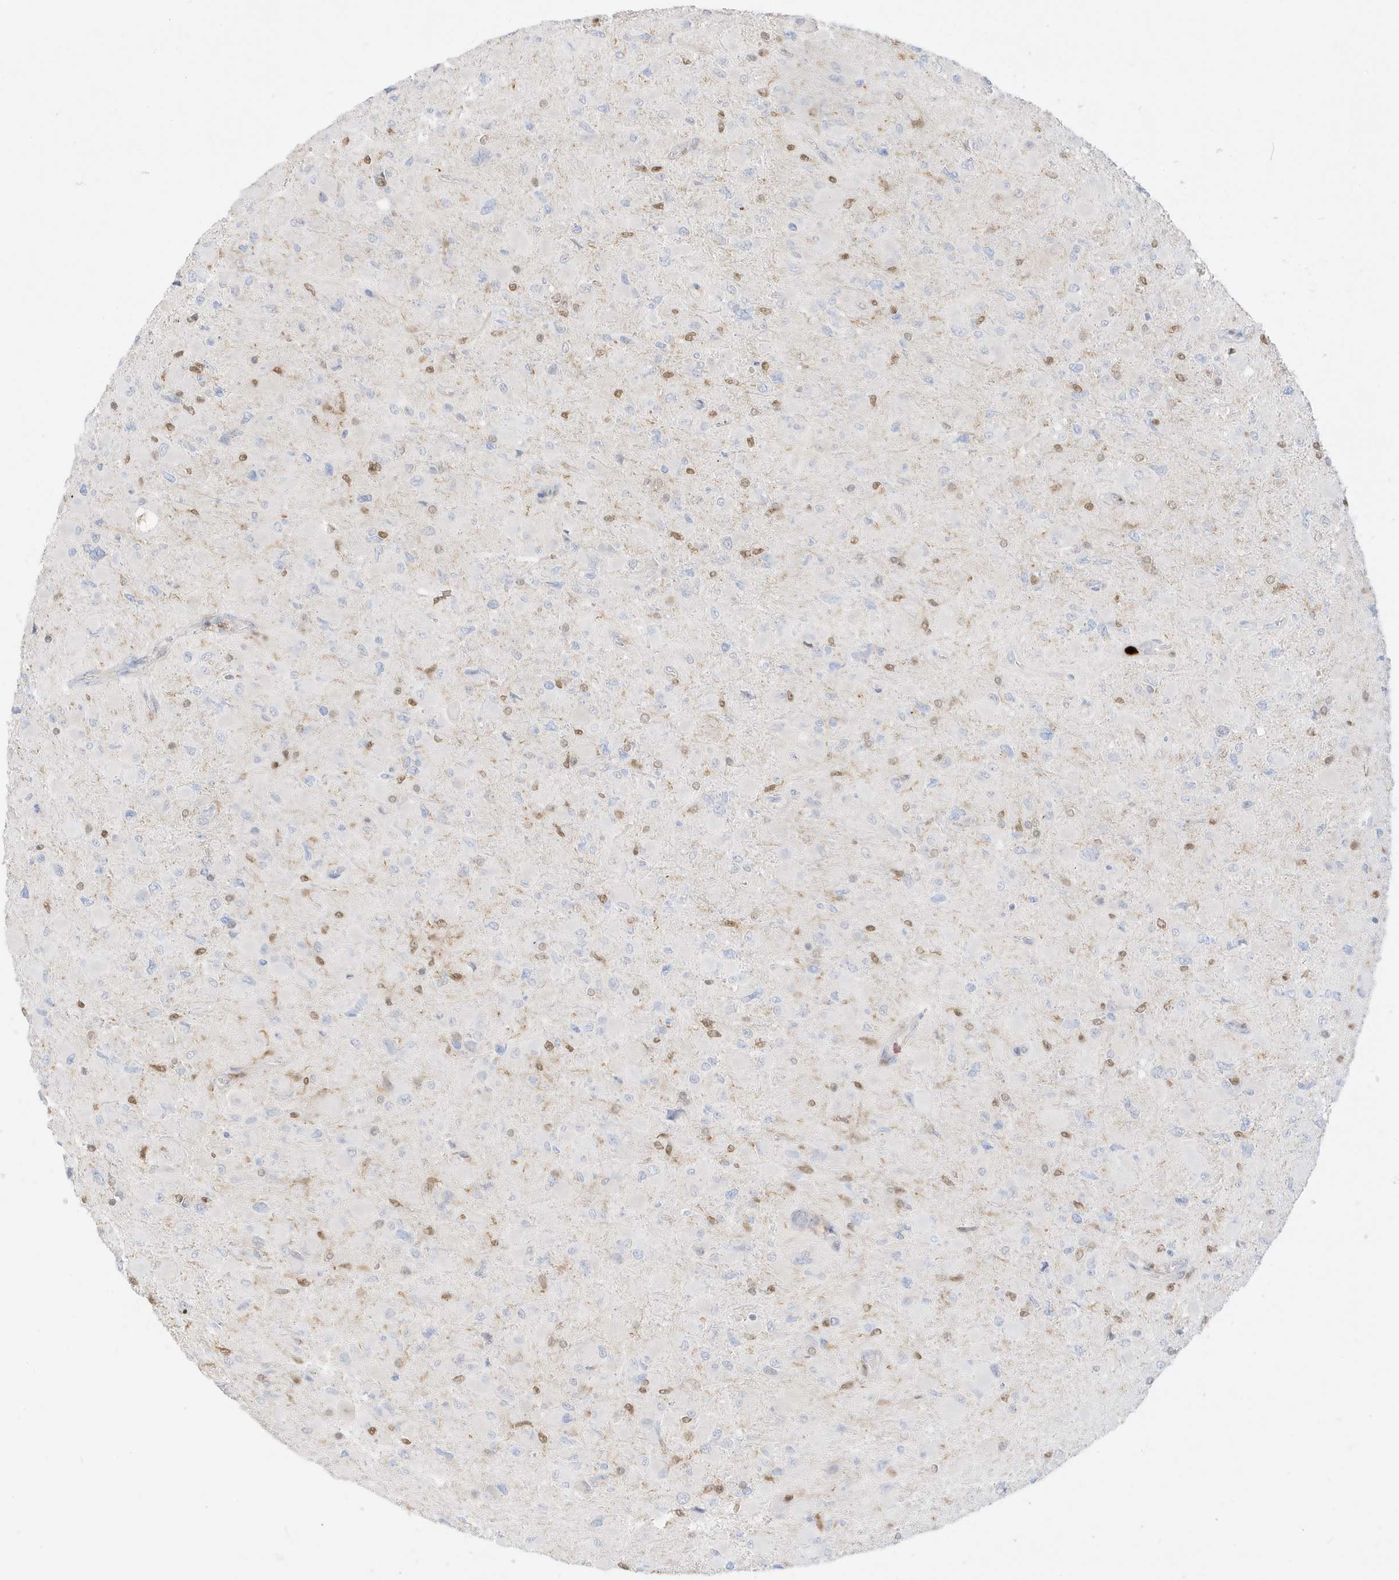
{"staining": {"intensity": "moderate", "quantity": "25%-75%", "location": "nuclear"}, "tissue": "glioma", "cell_type": "Tumor cells", "image_type": "cancer", "snomed": [{"axis": "morphology", "description": "Glioma, malignant, High grade"}, {"axis": "topography", "description": "Cerebral cortex"}], "caption": "Moderate nuclear staining for a protein is present in about 25%-75% of tumor cells of malignant glioma (high-grade) using IHC.", "gene": "GCA", "patient": {"sex": "female", "age": 36}}